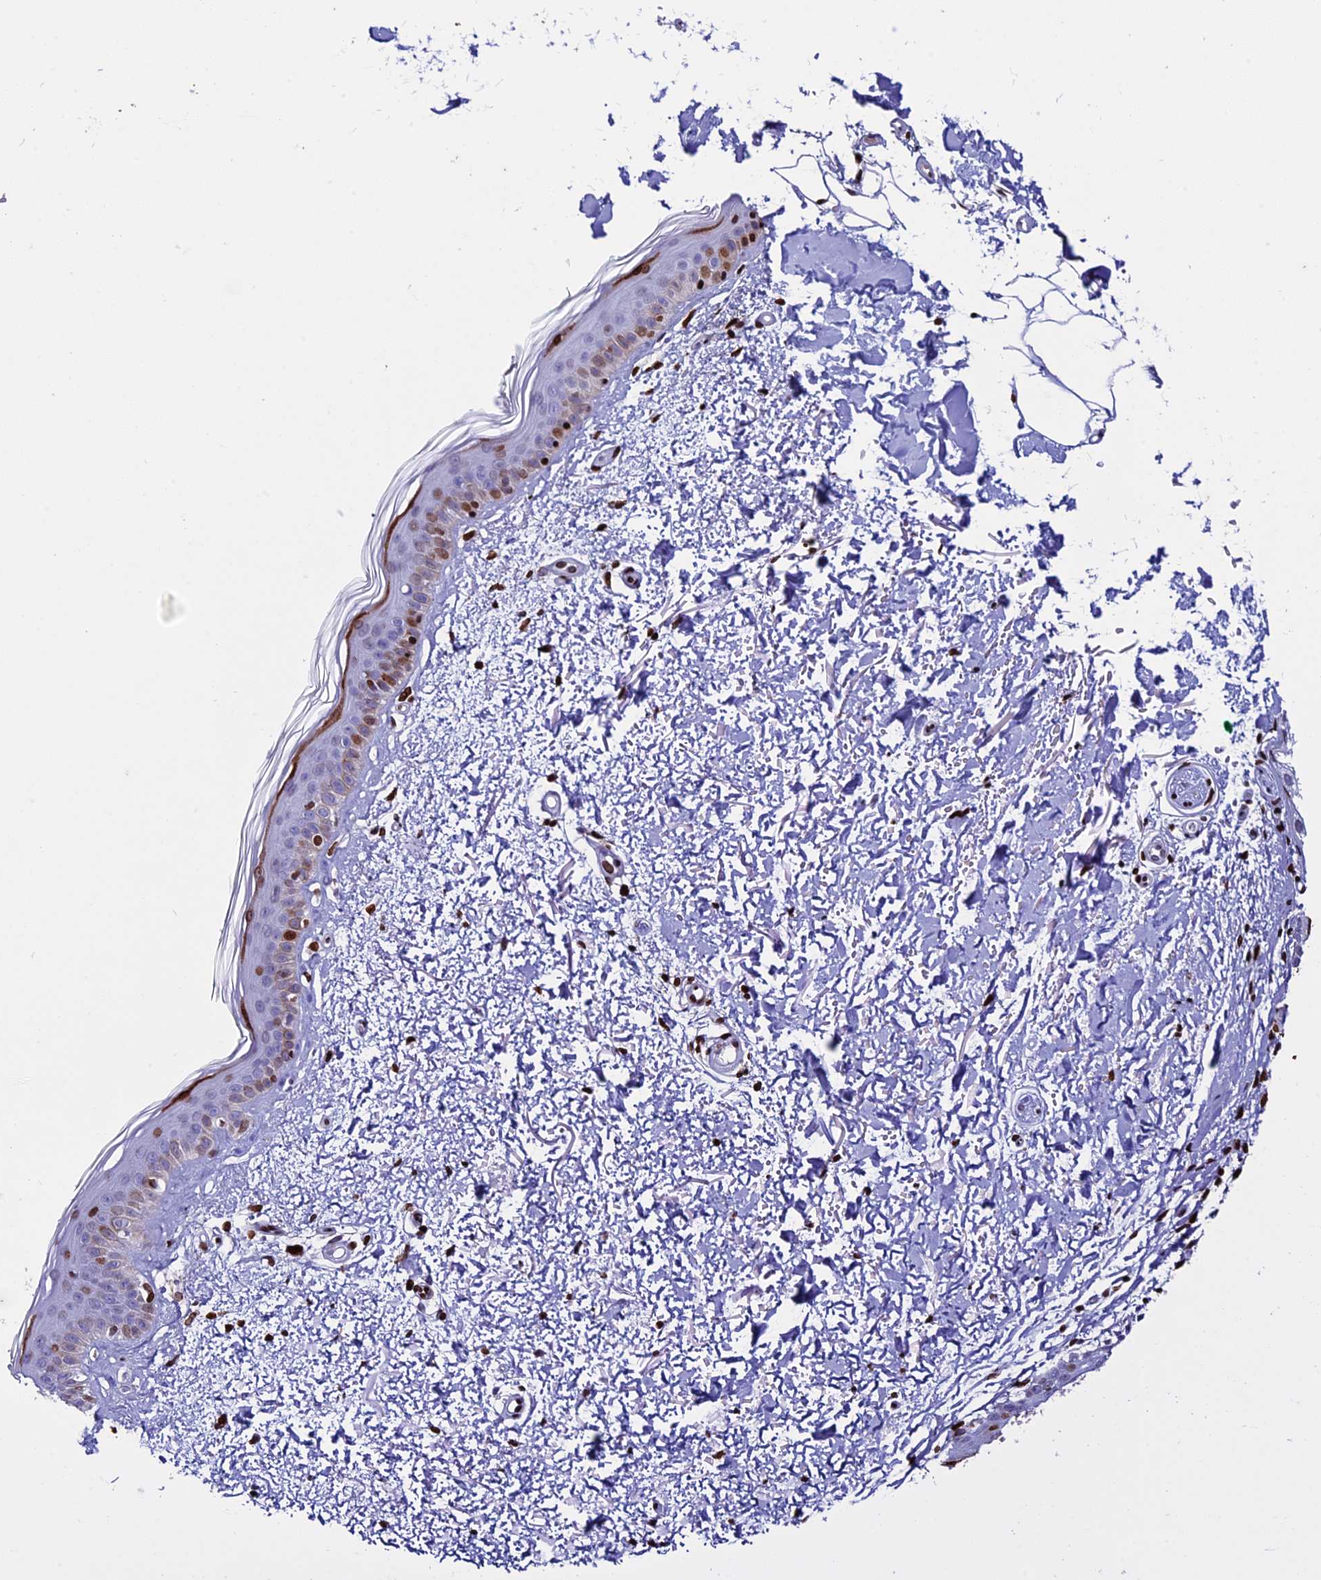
{"staining": {"intensity": "strong", "quantity": ">75%", "location": "nuclear"}, "tissue": "skin", "cell_type": "Fibroblasts", "image_type": "normal", "snomed": [{"axis": "morphology", "description": "Normal tissue, NOS"}, {"axis": "topography", "description": "Skin"}], "caption": "Immunohistochemical staining of normal skin exhibits strong nuclear protein staining in about >75% of fibroblasts. The protein is stained brown, and the nuclei are stained in blue (DAB IHC with brightfield microscopy, high magnification).", "gene": "BTBD3", "patient": {"sex": "male", "age": 66}}